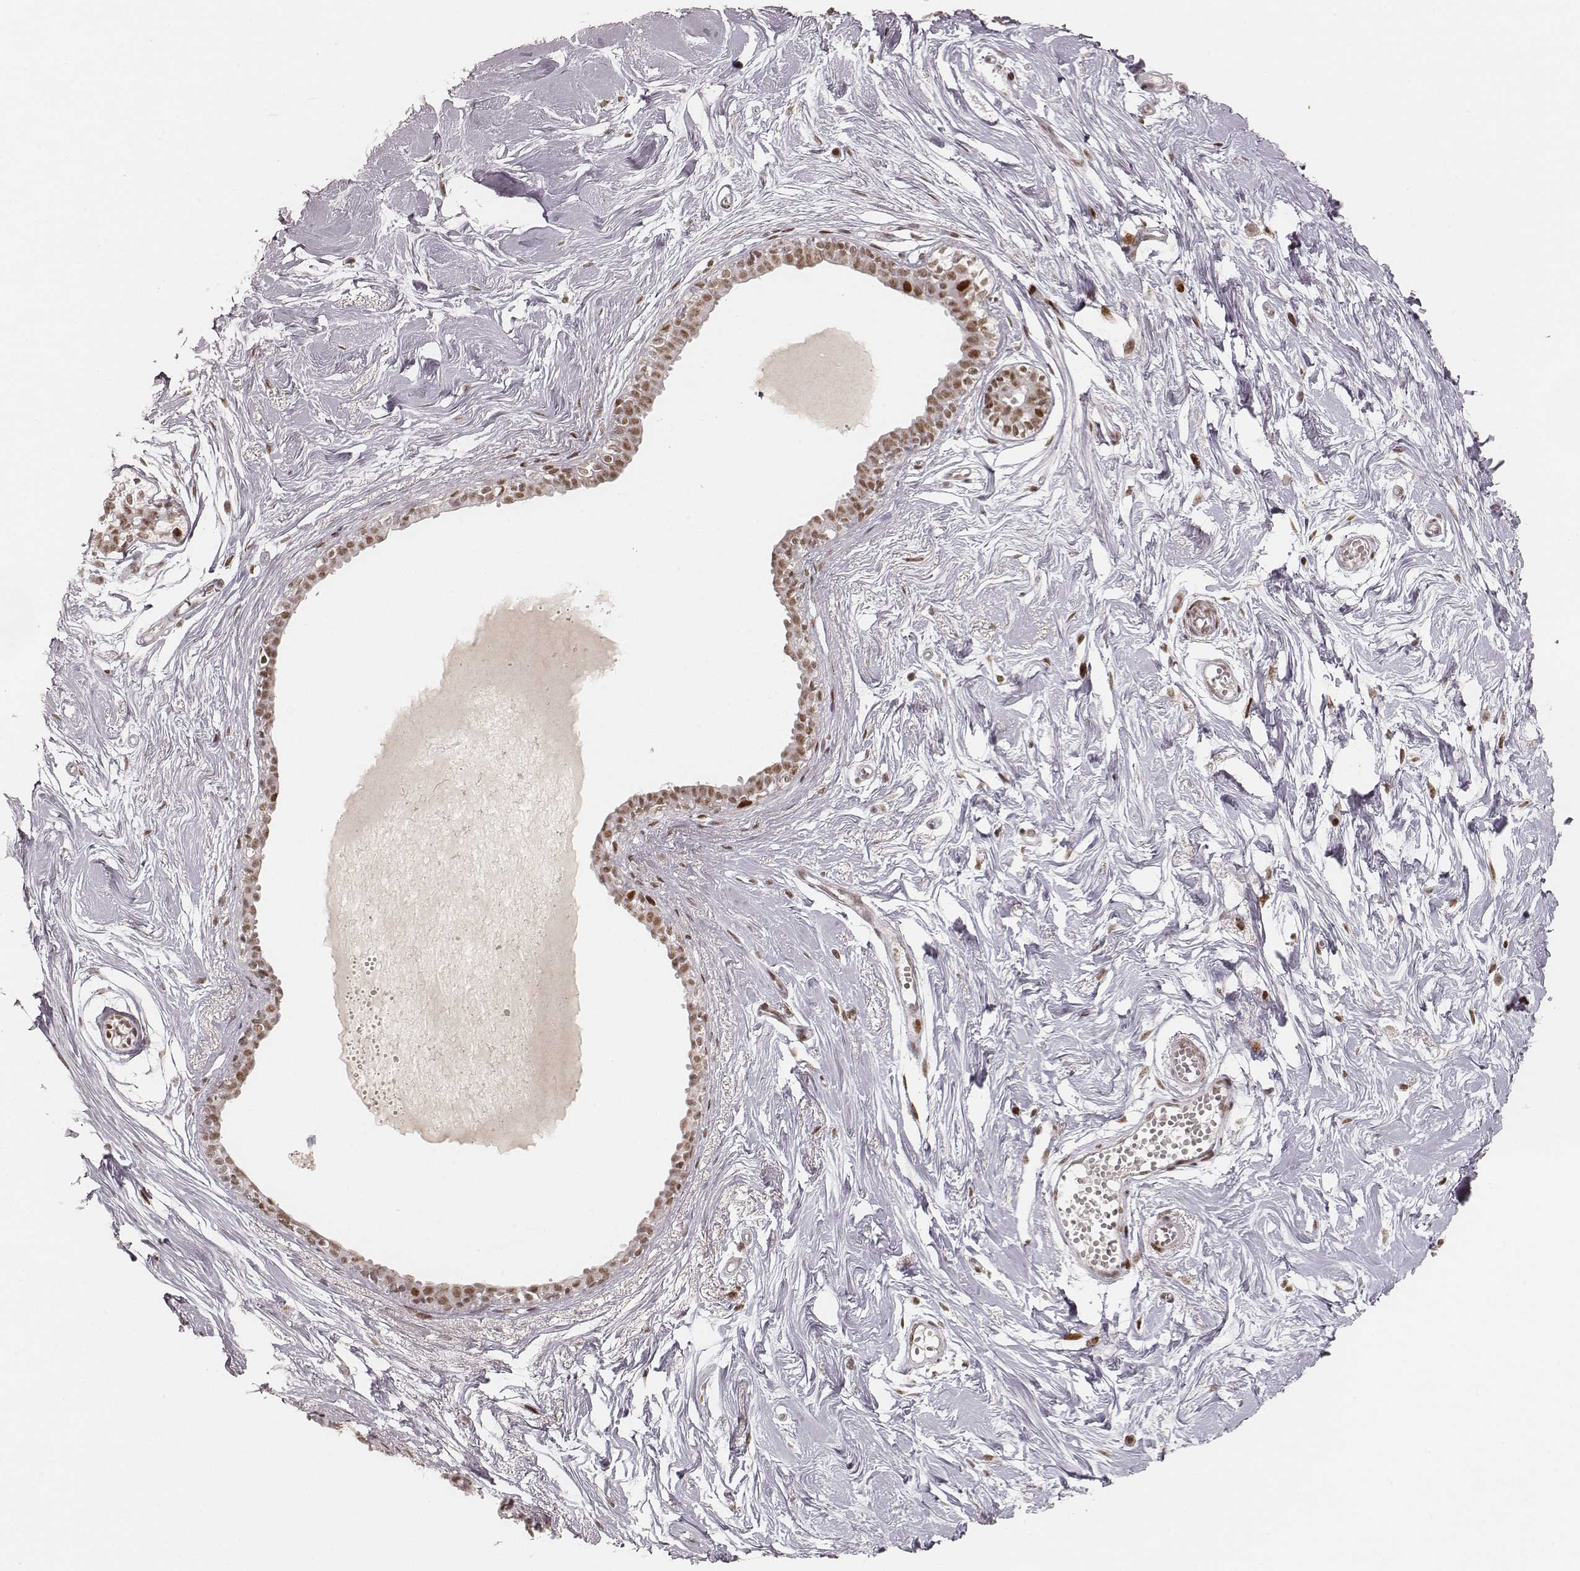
{"staining": {"intensity": "moderate", "quantity": ">75%", "location": "nuclear"}, "tissue": "breast", "cell_type": "Adipocytes", "image_type": "normal", "snomed": [{"axis": "morphology", "description": "Normal tissue, NOS"}, {"axis": "topography", "description": "Breast"}], "caption": "High-power microscopy captured an immunohistochemistry image of unremarkable breast, revealing moderate nuclear positivity in about >75% of adipocytes. (Brightfield microscopy of DAB IHC at high magnification).", "gene": "HNRNPC", "patient": {"sex": "female", "age": 49}}